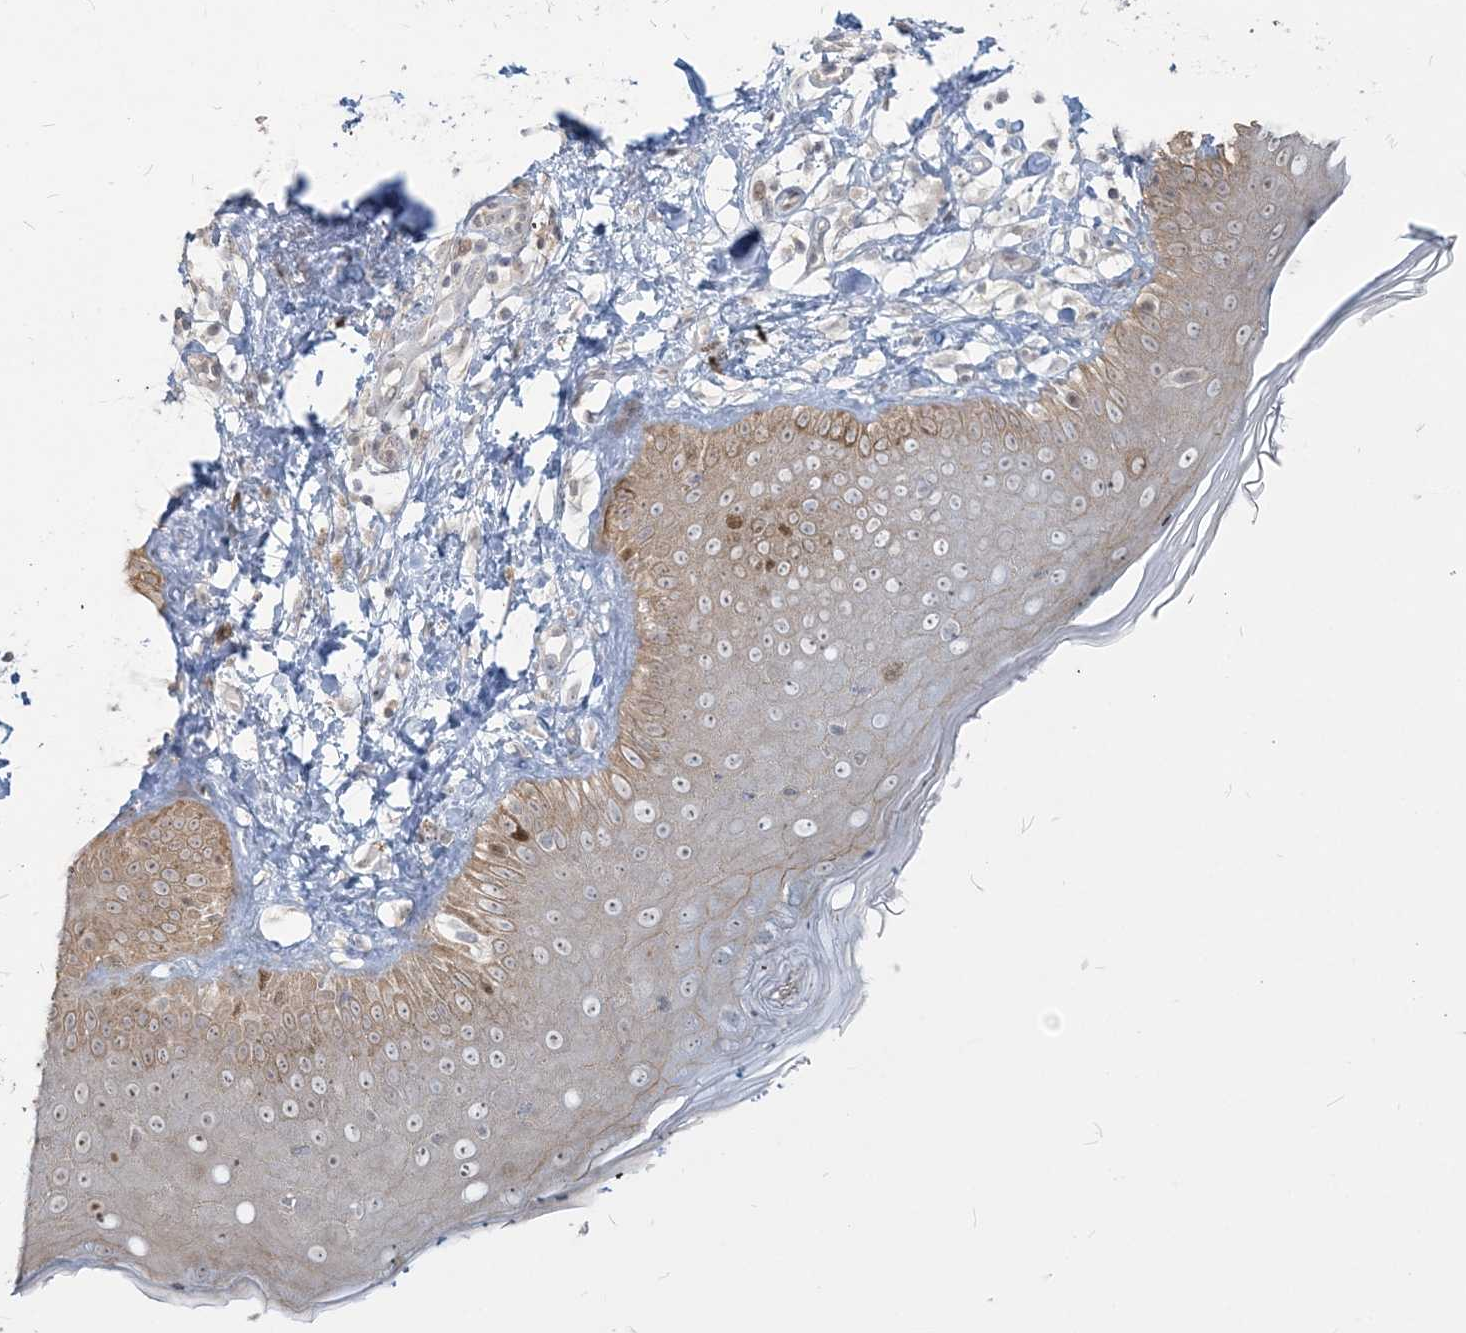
{"staining": {"intensity": "weak", "quantity": "25%-75%", "location": "cytoplasmic/membranous"}, "tissue": "skin", "cell_type": "Fibroblasts", "image_type": "normal", "snomed": [{"axis": "morphology", "description": "Normal tissue, NOS"}, {"axis": "topography", "description": "Skin"}], "caption": "Fibroblasts reveal weak cytoplasmic/membranous positivity in about 25%-75% of cells in benign skin. (DAB IHC, brown staining for protein, blue staining for nuclei).", "gene": "SDAD1", "patient": {"sex": "male", "age": 52}}